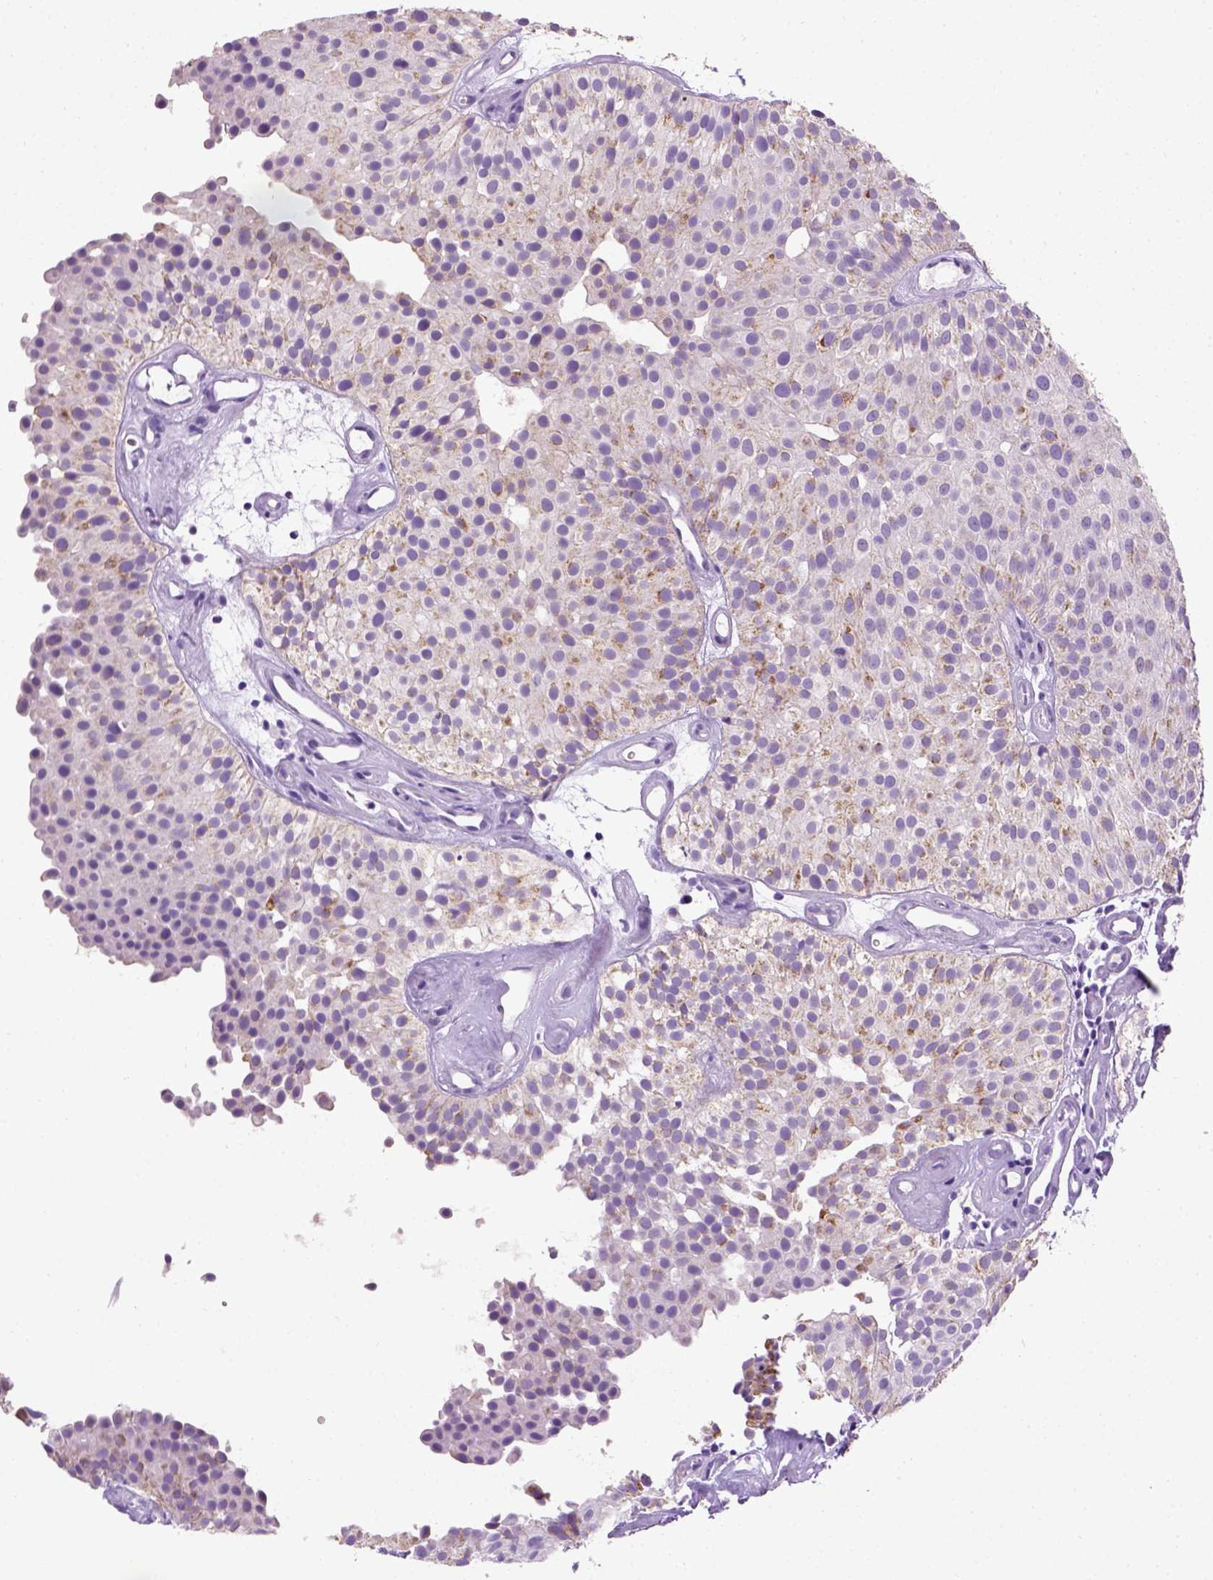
{"staining": {"intensity": "negative", "quantity": "none", "location": "none"}, "tissue": "urothelial cancer", "cell_type": "Tumor cells", "image_type": "cancer", "snomed": [{"axis": "morphology", "description": "Urothelial carcinoma, Low grade"}, {"axis": "topography", "description": "Urinary bladder"}], "caption": "Human urothelial carcinoma (low-grade) stained for a protein using IHC reveals no positivity in tumor cells.", "gene": "CYP24A1", "patient": {"sex": "female", "age": 87}}